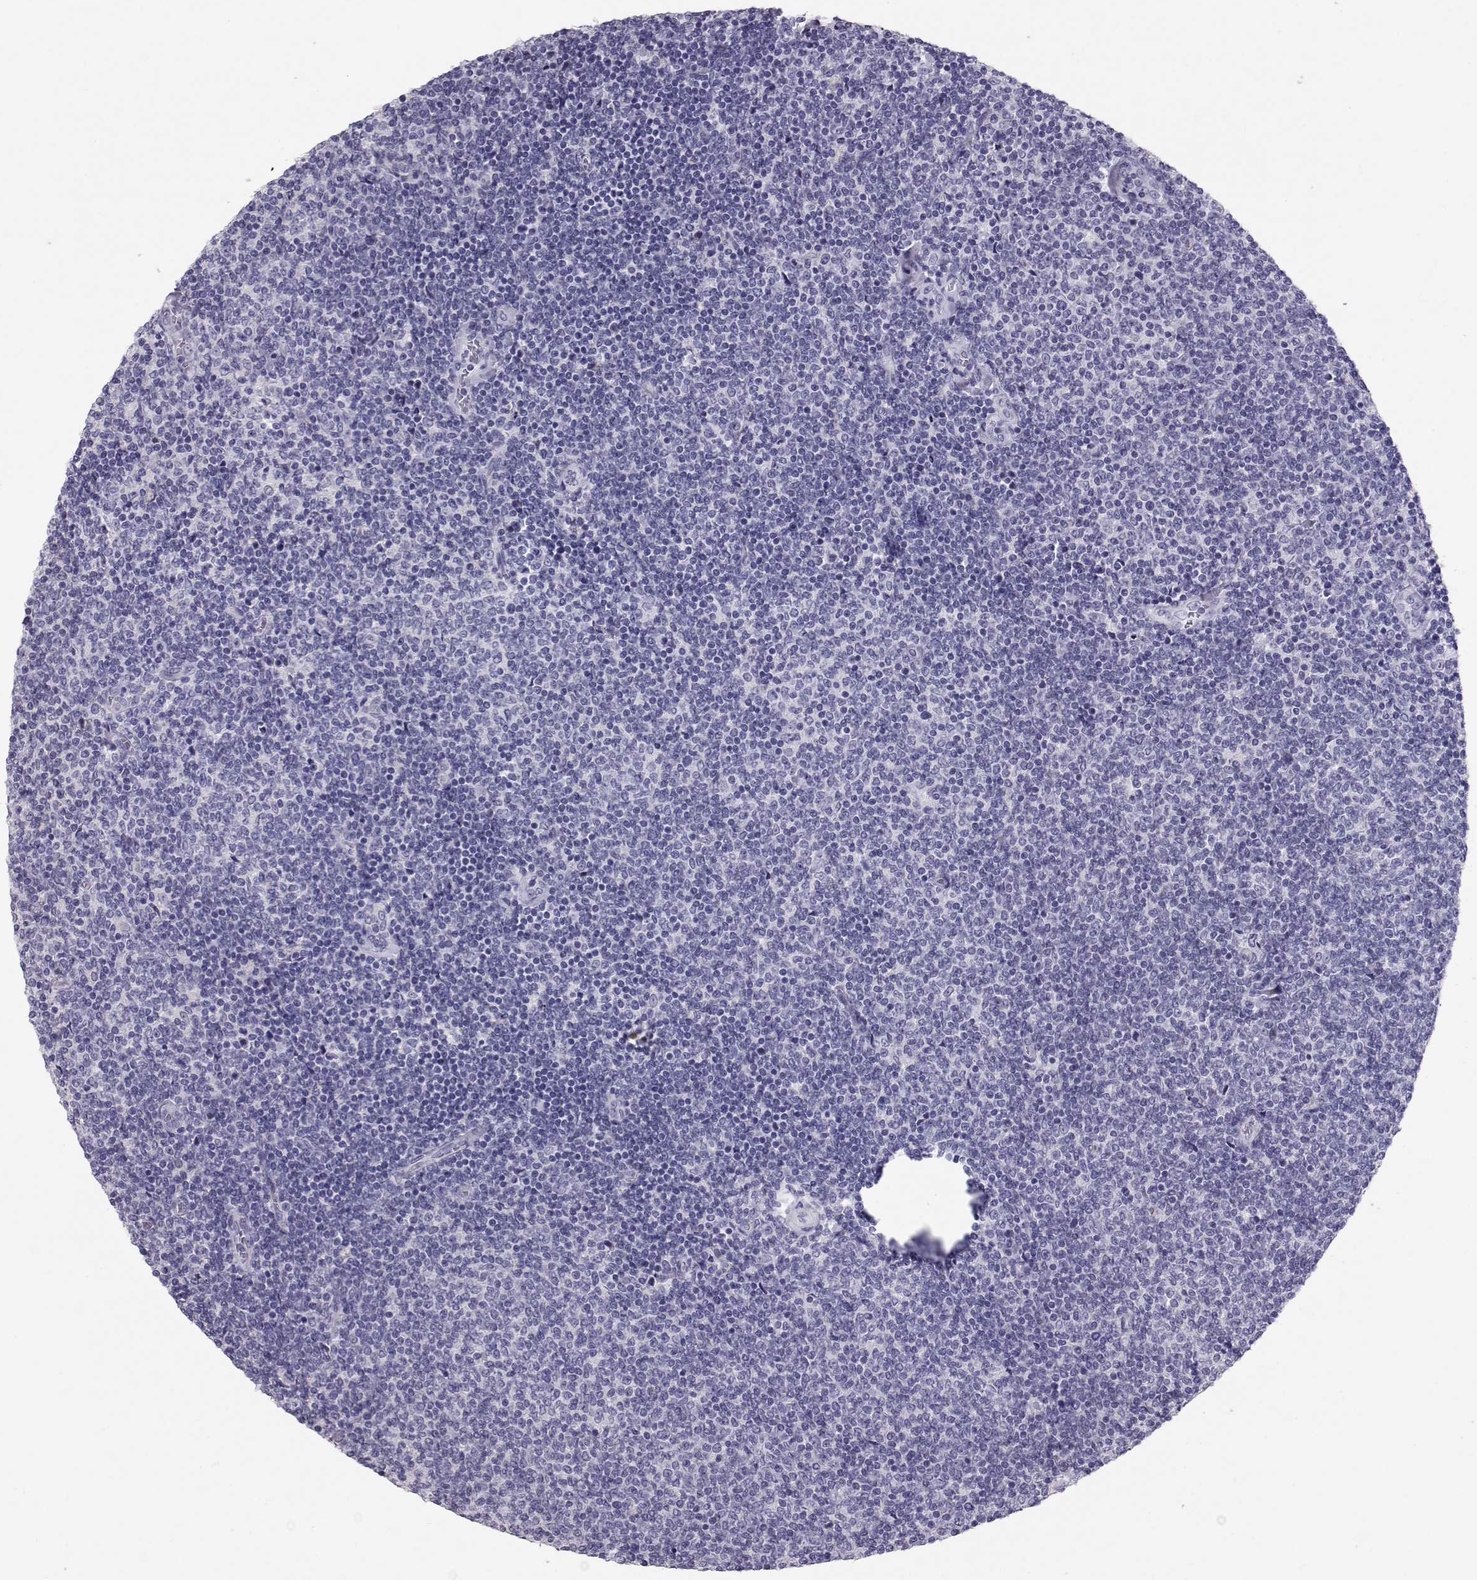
{"staining": {"intensity": "negative", "quantity": "none", "location": "none"}, "tissue": "lymphoma", "cell_type": "Tumor cells", "image_type": "cancer", "snomed": [{"axis": "morphology", "description": "Malignant lymphoma, non-Hodgkin's type, Low grade"}, {"axis": "topography", "description": "Lymph node"}], "caption": "Lymphoma stained for a protein using IHC reveals no staining tumor cells.", "gene": "RD3", "patient": {"sex": "male", "age": 52}}